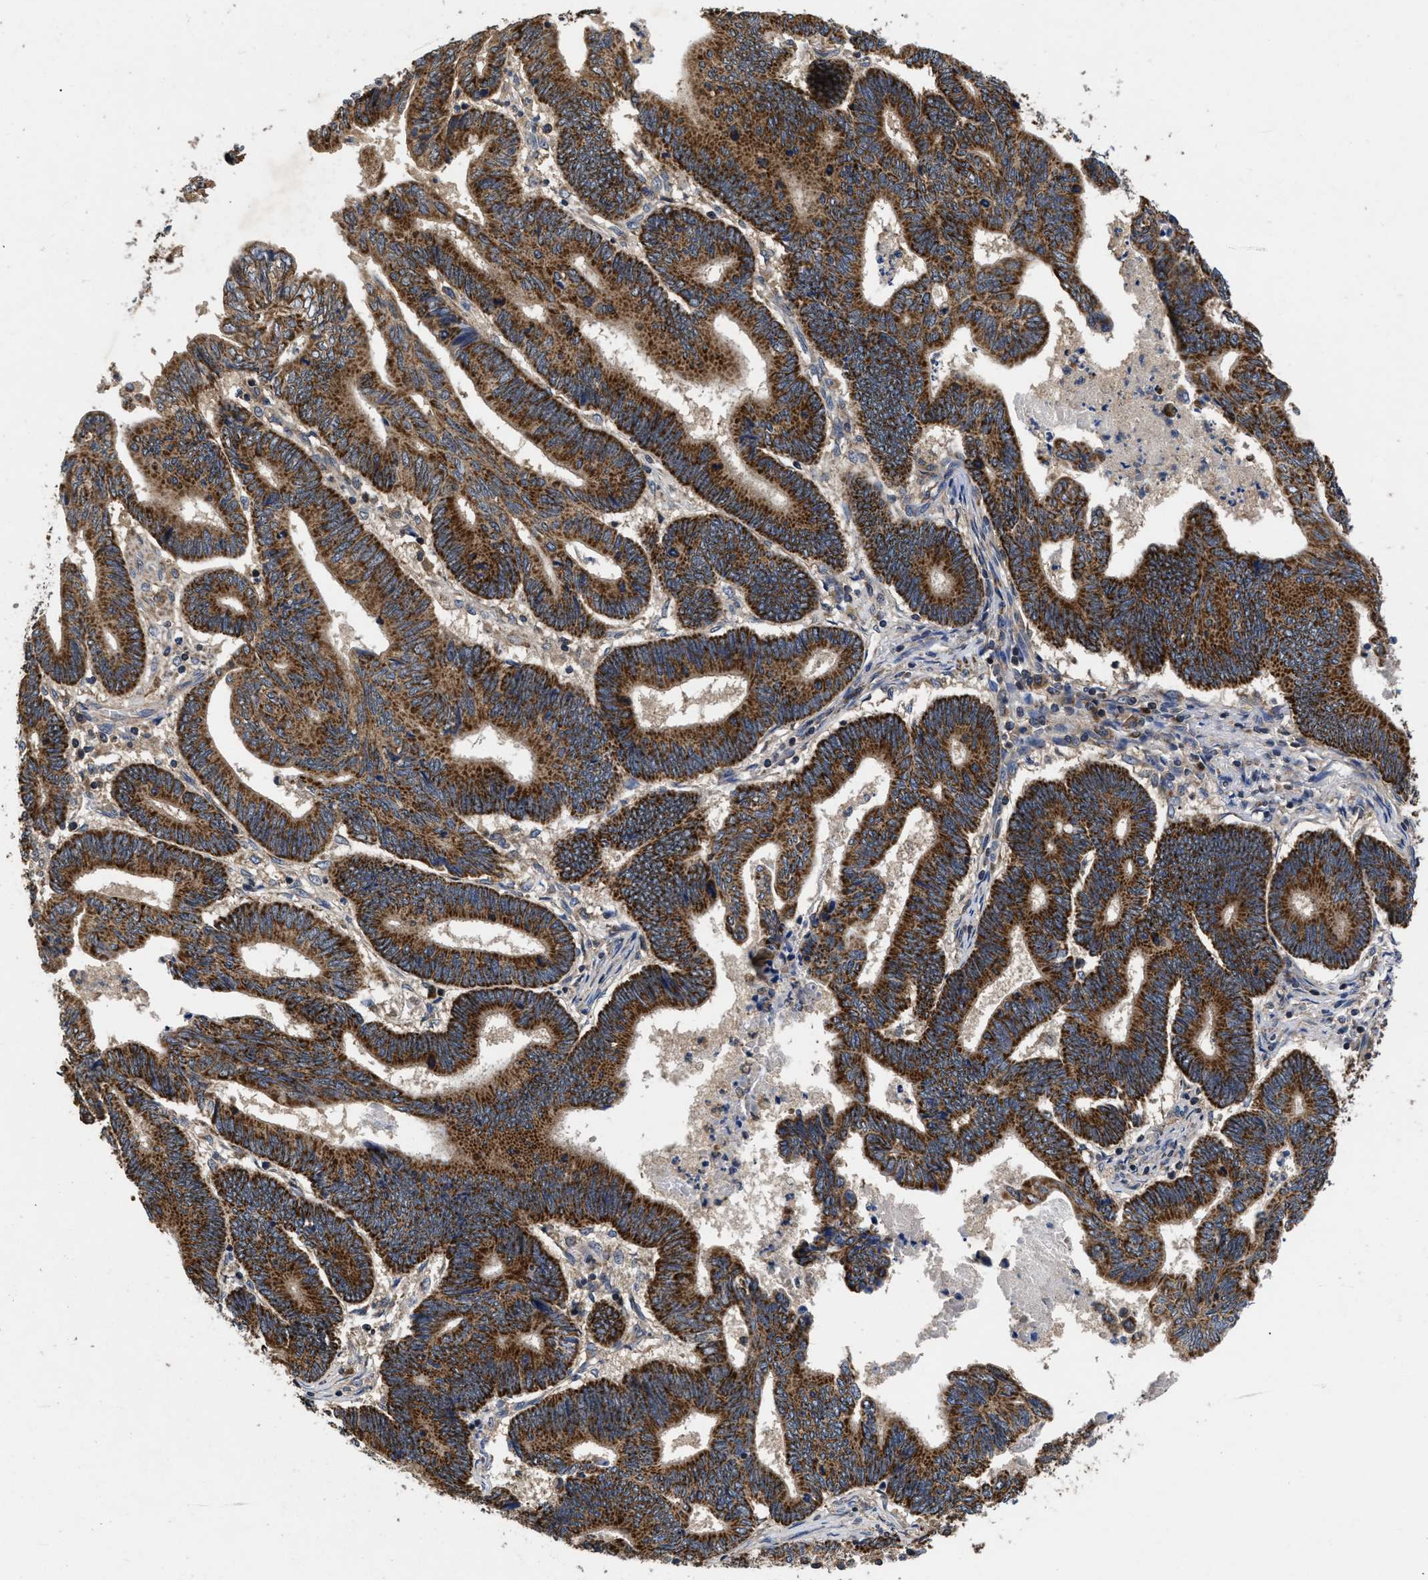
{"staining": {"intensity": "strong", "quantity": ">75%", "location": "cytoplasmic/membranous"}, "tissue": "pancreatic cancer", "cell_type": "Tumor cells", "image_type": "cancer", "snomed": [{"axis": "morphology", "description": "Adenocarcinoma, NOS"}, {"axis": "topography", "description": "Pancreas"}], "caption": "Human pancreatic cancer stained with a brown dye demonstrates strong cytoplasmic/membranous positive positivity in about >75% of tumor cells.", "gene": "LRRC3", "patient": {"sex": "female", "age": 70}}